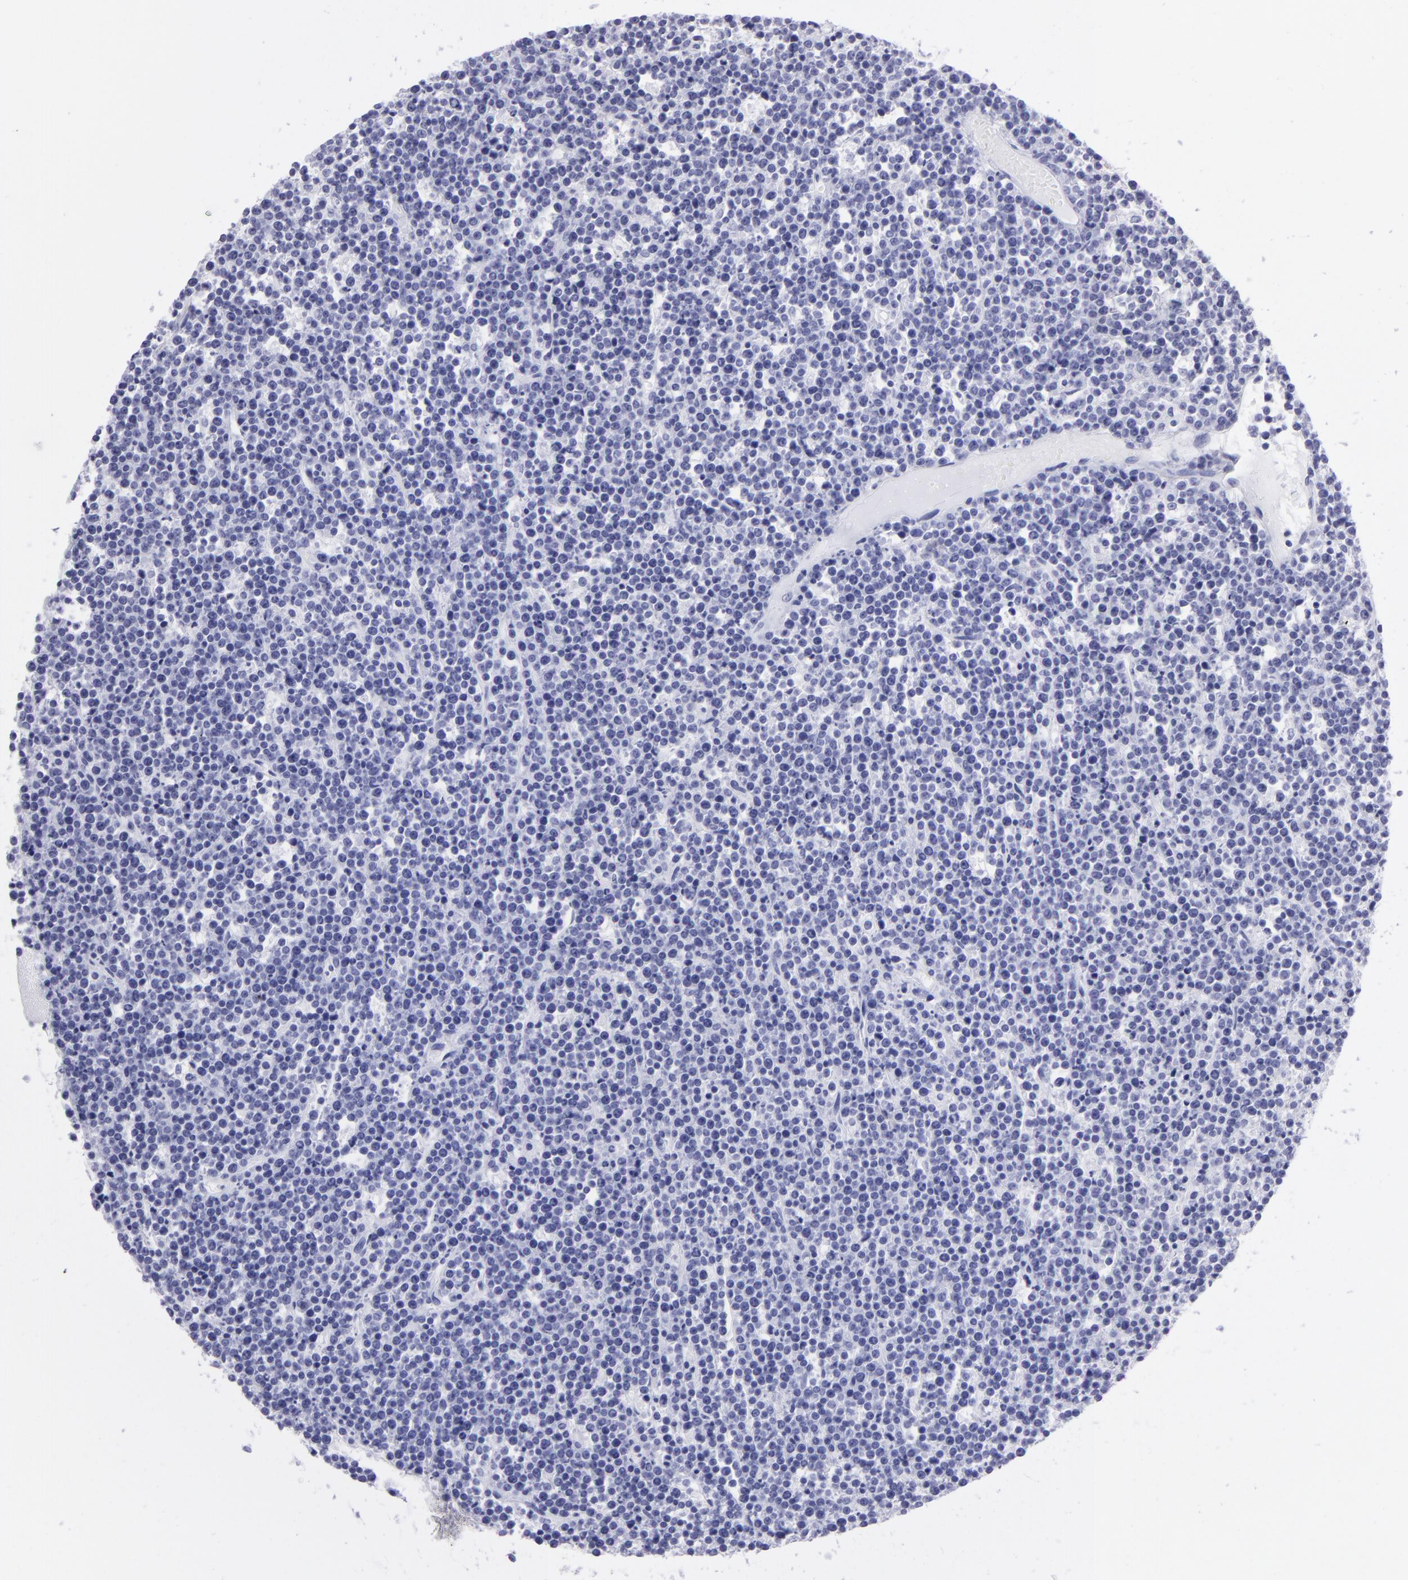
{"staining": {"intensity": "negative", "quantity": "none", "location": "none"}, "tissue": "lymphoma", "cell_type": "Tumor cells", "image_type": "cancer", "snomed": [{"axis": "morphology", "description": "Malignant lymphoma, non-Hodgkin's type, High grade"}, {"axis": "topography", "description": "Ovary"}], "caption": "Image shows no protein staining in tumor cells of malignant lymphoma, non-Hodgkin's type (high-grade) tissue.", "gene": "PVALB", "patient": {"sex": "female", "age": 56}}